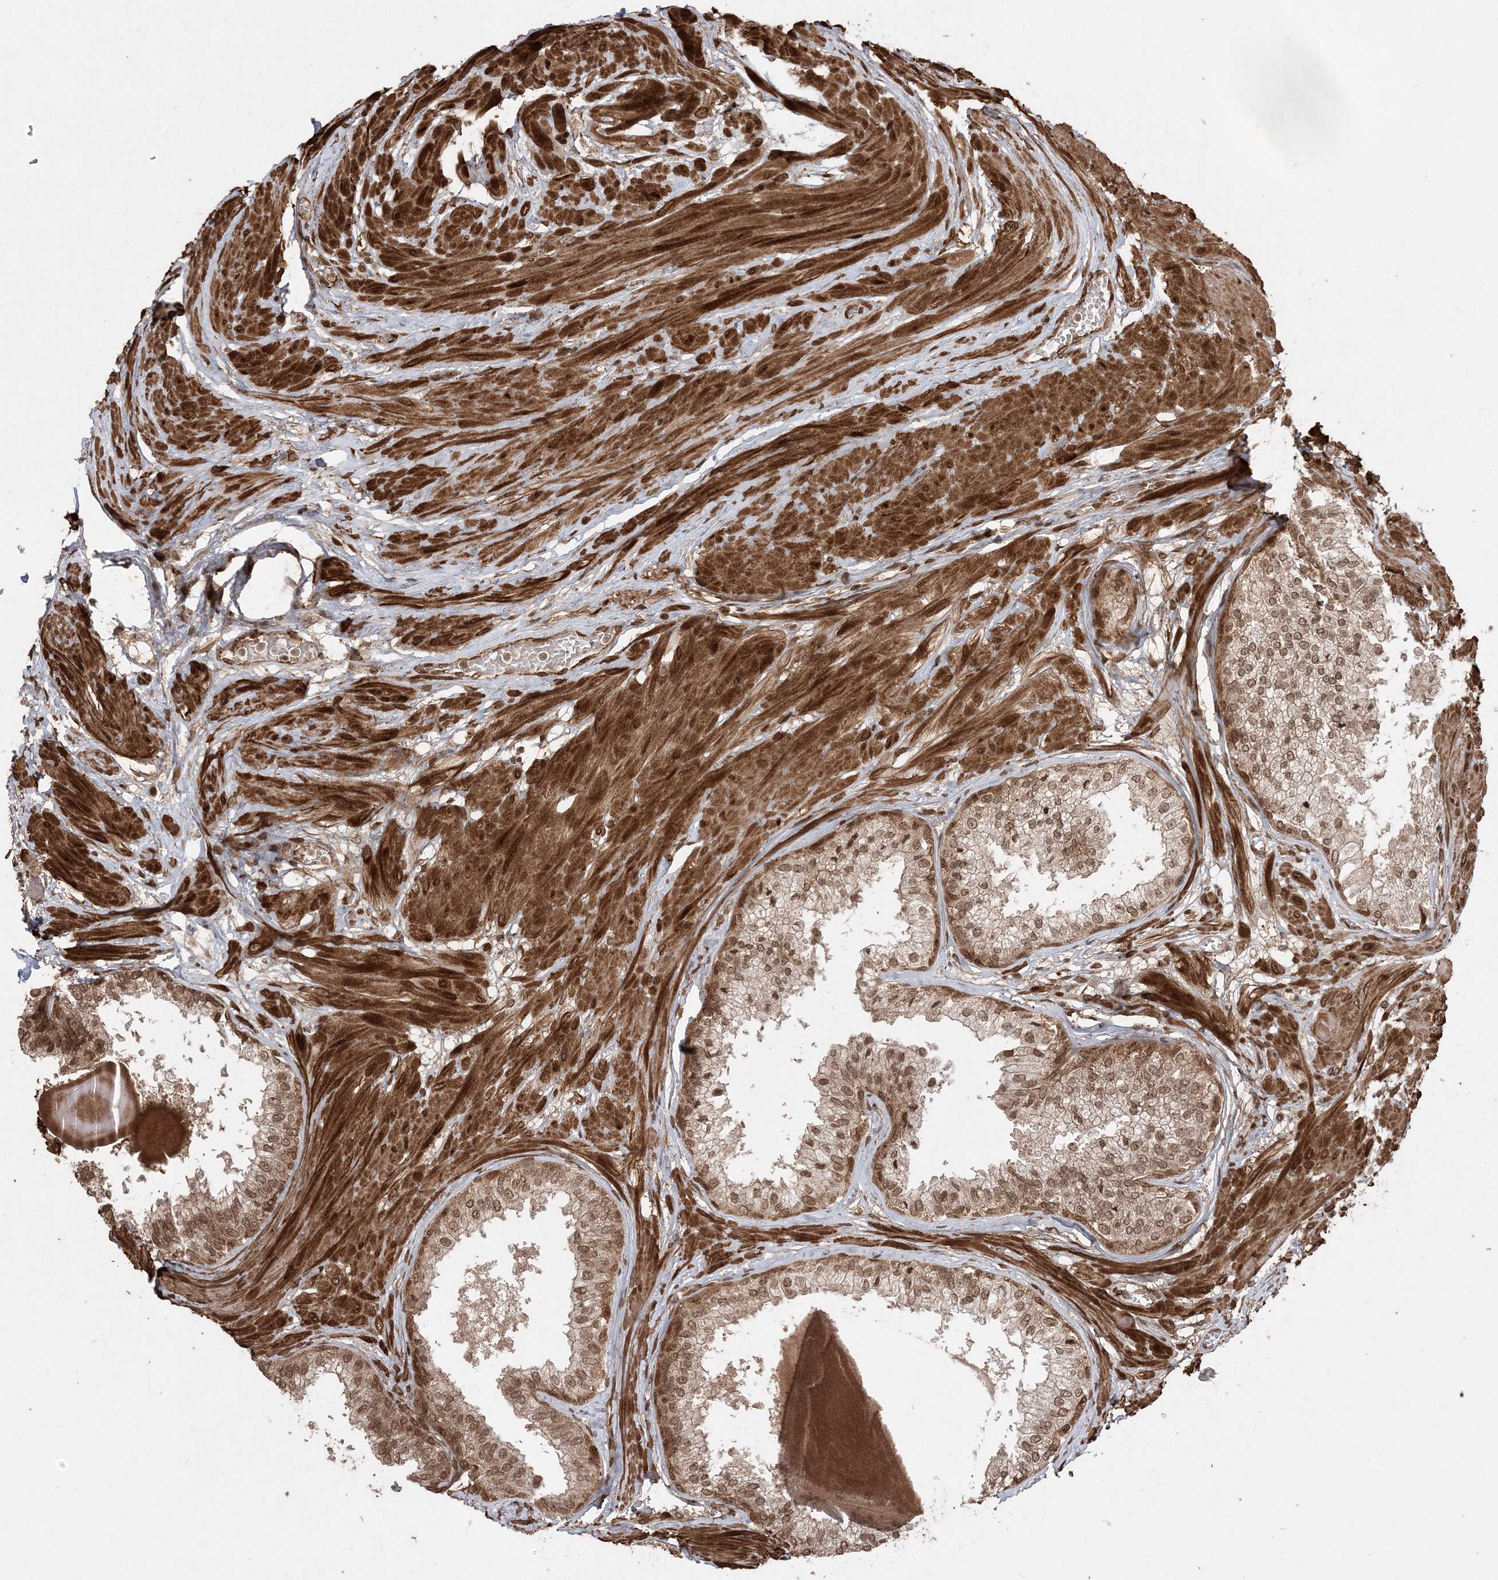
{"staining": {"intensity": "moderate", "quantity": ">75%", "location": "cytoplasmic/membranous,nuclear"}, "tissue": "prostate", "cell_type": "Glandular cells", "image_type": "normal", "snomed": [{"axis": "morphology", "description": "Normal tissue, NOS"}, {"axis": "topography", "description": "Prostate"}], "caption": "High-magnification brightfield microscopy of unremarkable prostate stained with DAB (brown) and counterstained with hematoxylin (blue). glandular cells exhibit moderate cytoplasmic/membranous,nuclear staining is identified in about>75% of cells.", "gene": "ETAA1", "patient": {"sex": "male", "age": 48}}